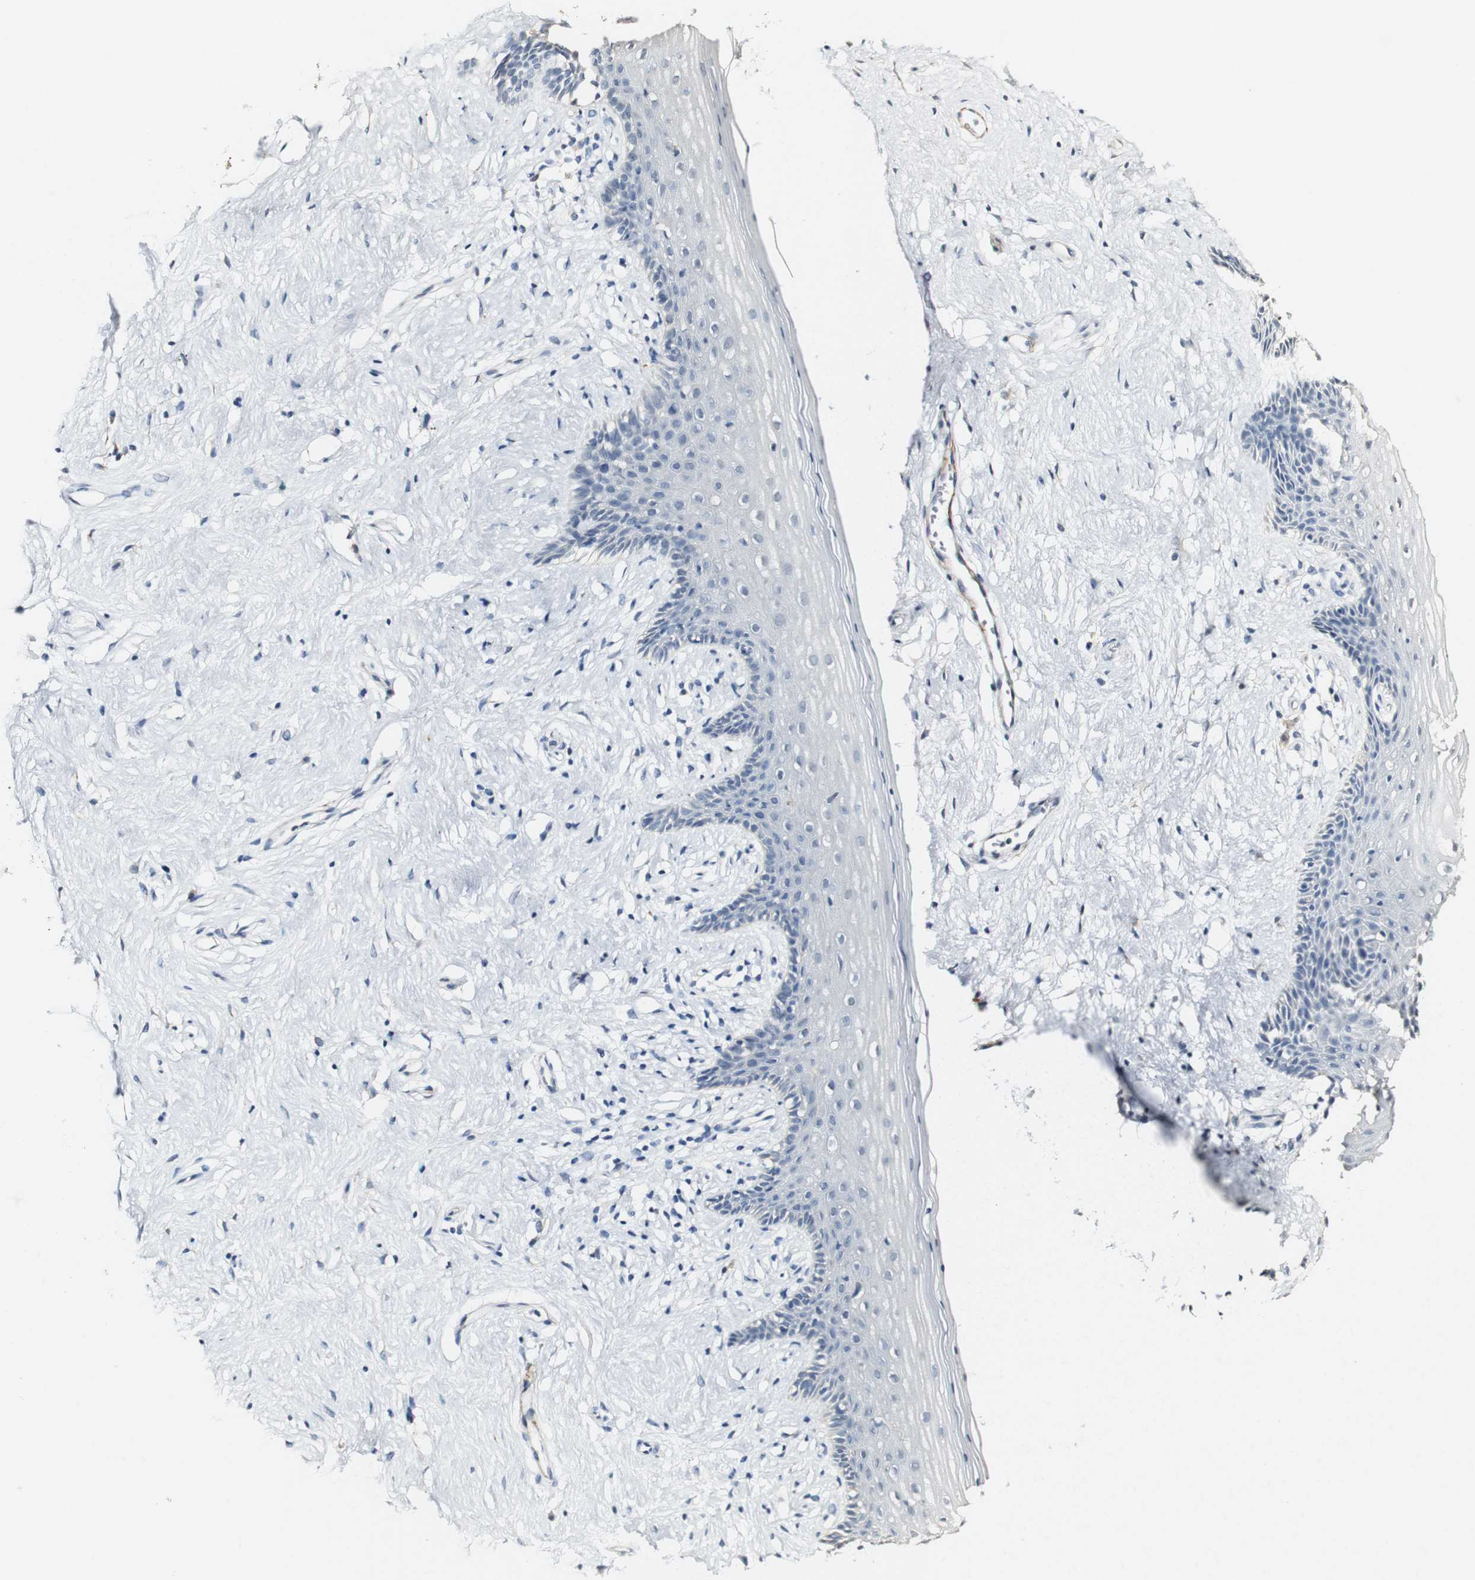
{"staining": {"intensity": "negative", "quantity": "none", "location": "none"}, "tissue": "vagina", "cell_type": "Squamous epithelial cells", "image_type": "normal", "snomed": [{"axis": "morphology", "description": "Normal tissue, NOS"}, {"axis": "topography", "description": "Vagina"}], "caption": "This is a histopathology image of immunohistochemistry (IHC) staining of normal vagina, which shows no positivity in squamous epithelial cells.", "gene": "FMO3", "patient": {"sex": "female", "age": 44}}